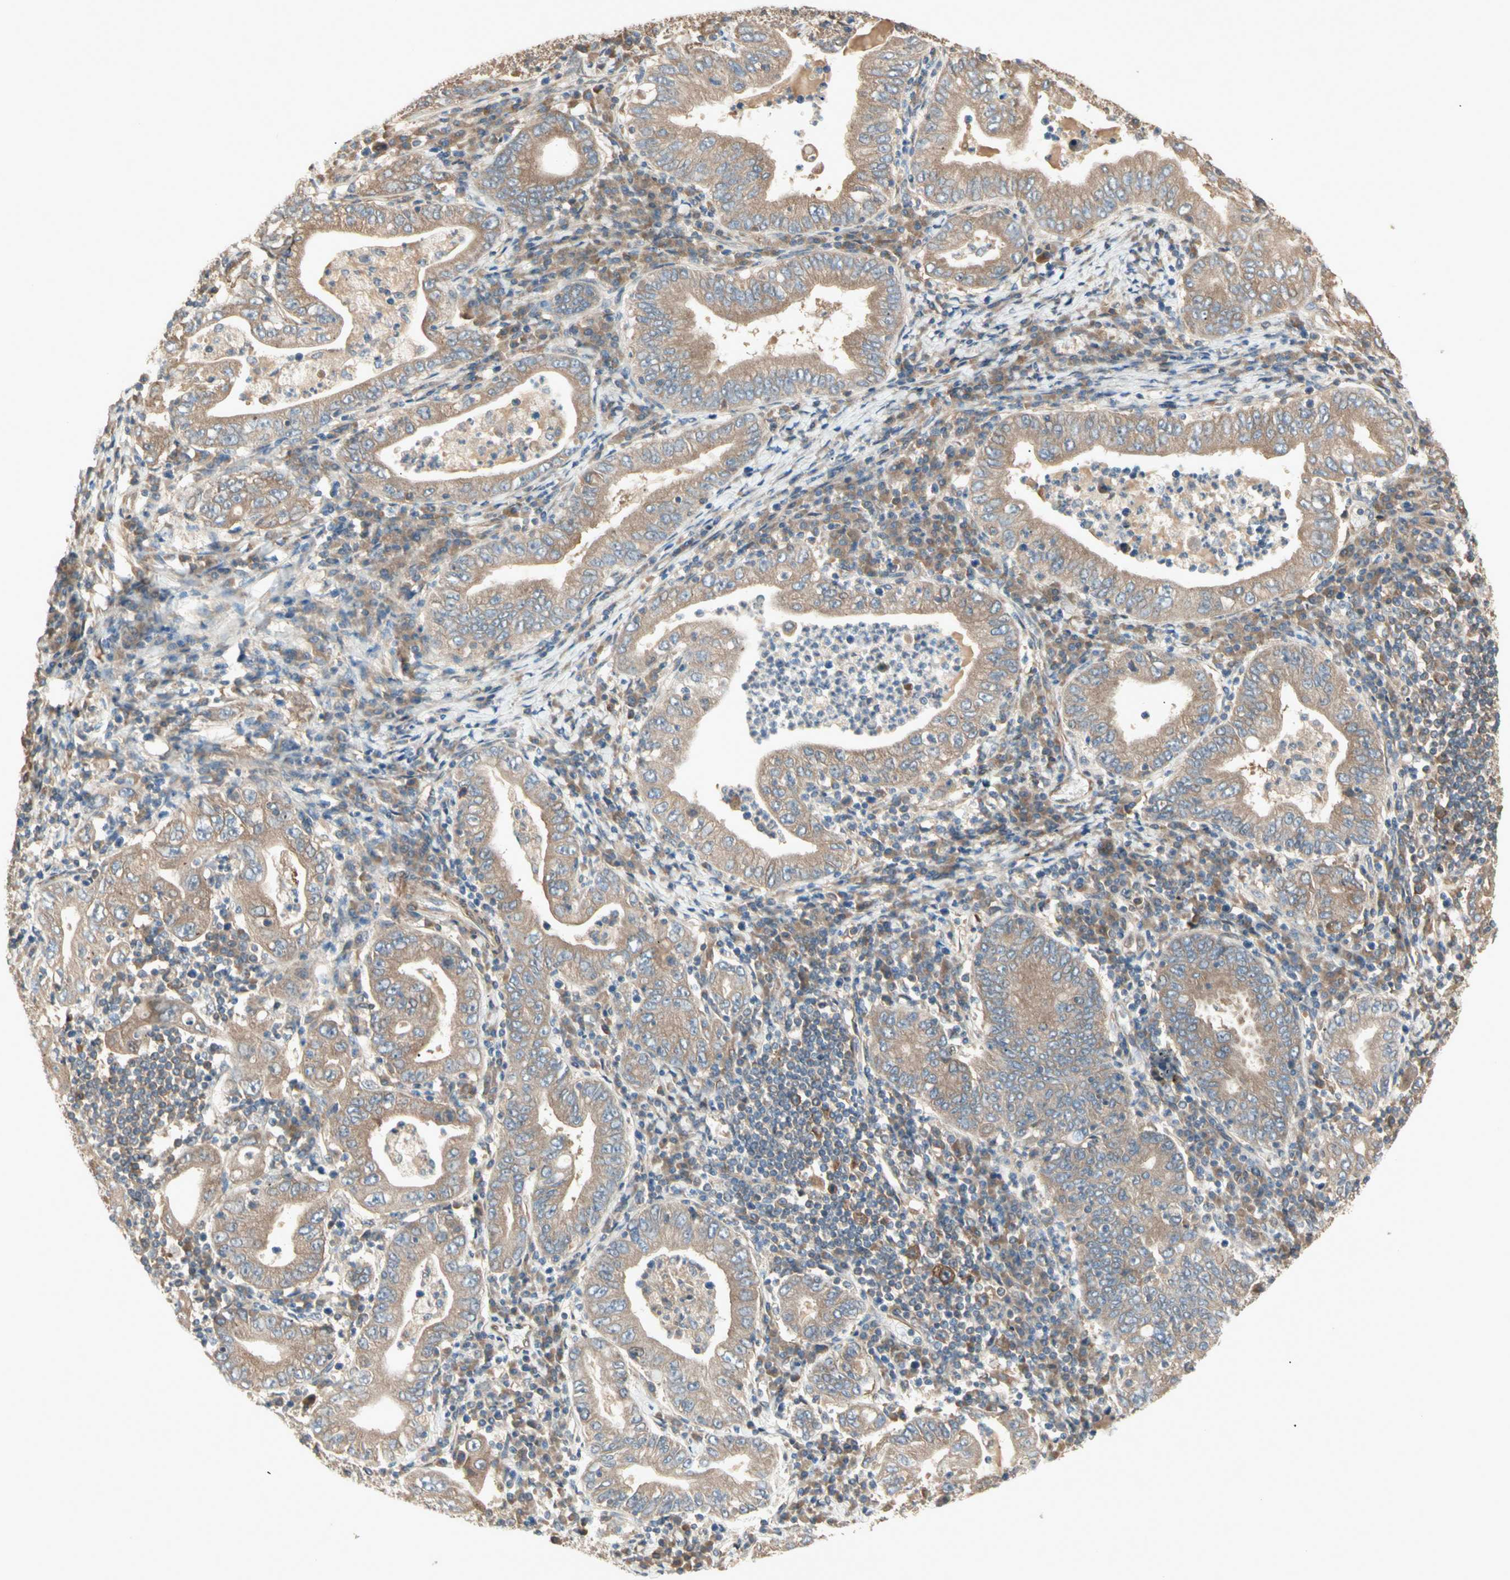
{"staining": {"intensity": "moderate", "quantity": ">75%", "location": "cytoplasmic/membranous"}, "tissue": "stomach cancer", "cell_type": "Tumor cells", "image_type": "cancer", "snomed": [{"axis": "morphology", "description": "Normal tissue, NOS"}, {"axis": "morphology", "description": "Adenocarcinoma, NOS"}, {"axis": "topography", "description": "Esophagus"}, {"axis": "topography", "description": "Stomach, upper"}, {"axis": "topography", "description": "Peripheral nerve tissue"}], "caption": "The immunohistochemical stain highlights moderate cytoplasmic/membranous positivity in tumor cells of stomach cancer (adenocarcinoma) tissue.", "gene": "IRAG1", "patient": {"sex": "male", "age": 62}}